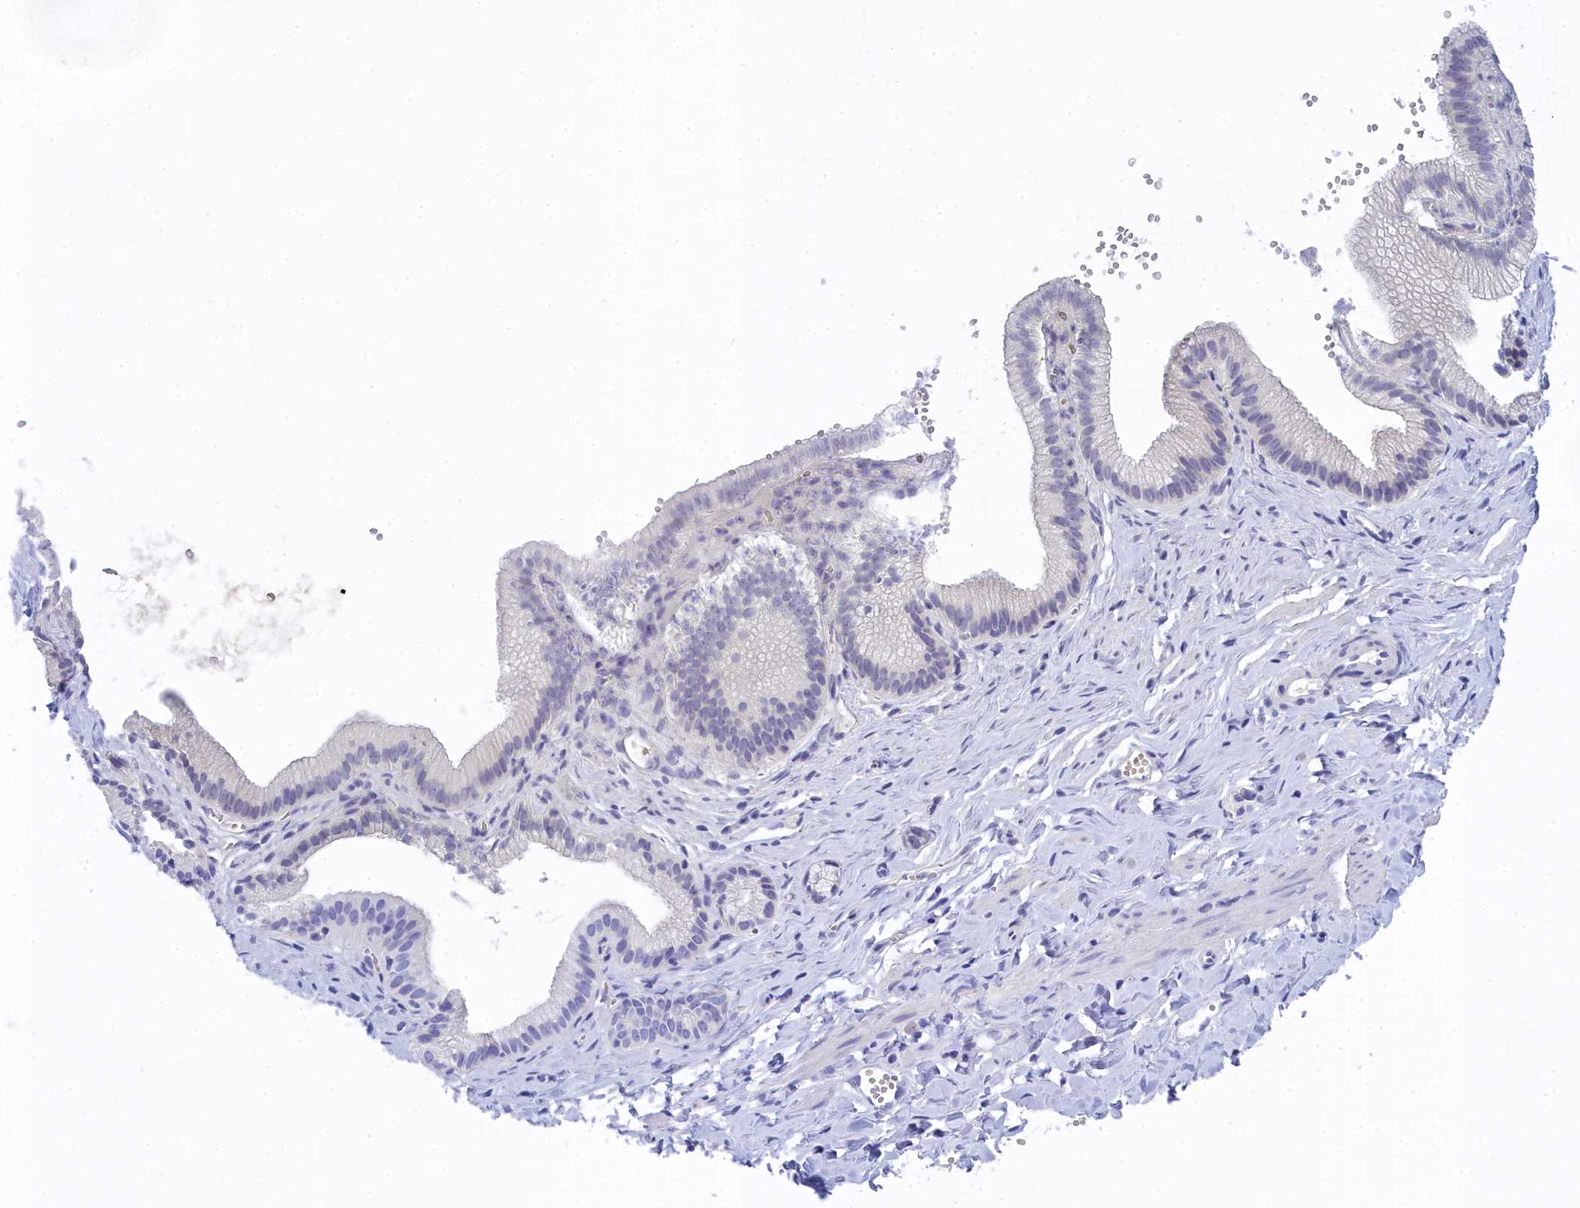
{"staining": {"intensity": "negative", "quantity": "none", "location": "none"}, "tissue": "adipose tissue", "cell_type": "Adipocytes", "image_type": "normal", "snomed": [{"axis": "morphology", "description": "Normal tissue, NOS"}, {"axis": "topography", "description": "Gallbladder"}, {"axis": "topography", "description": "Peripheral nerve tissue"}], "caption": "Image shows no significant protein expression in adipocytes of normal adipose tissue.", "gene": "TRIM10", "patient": {"sex": "male", "age": 38}}